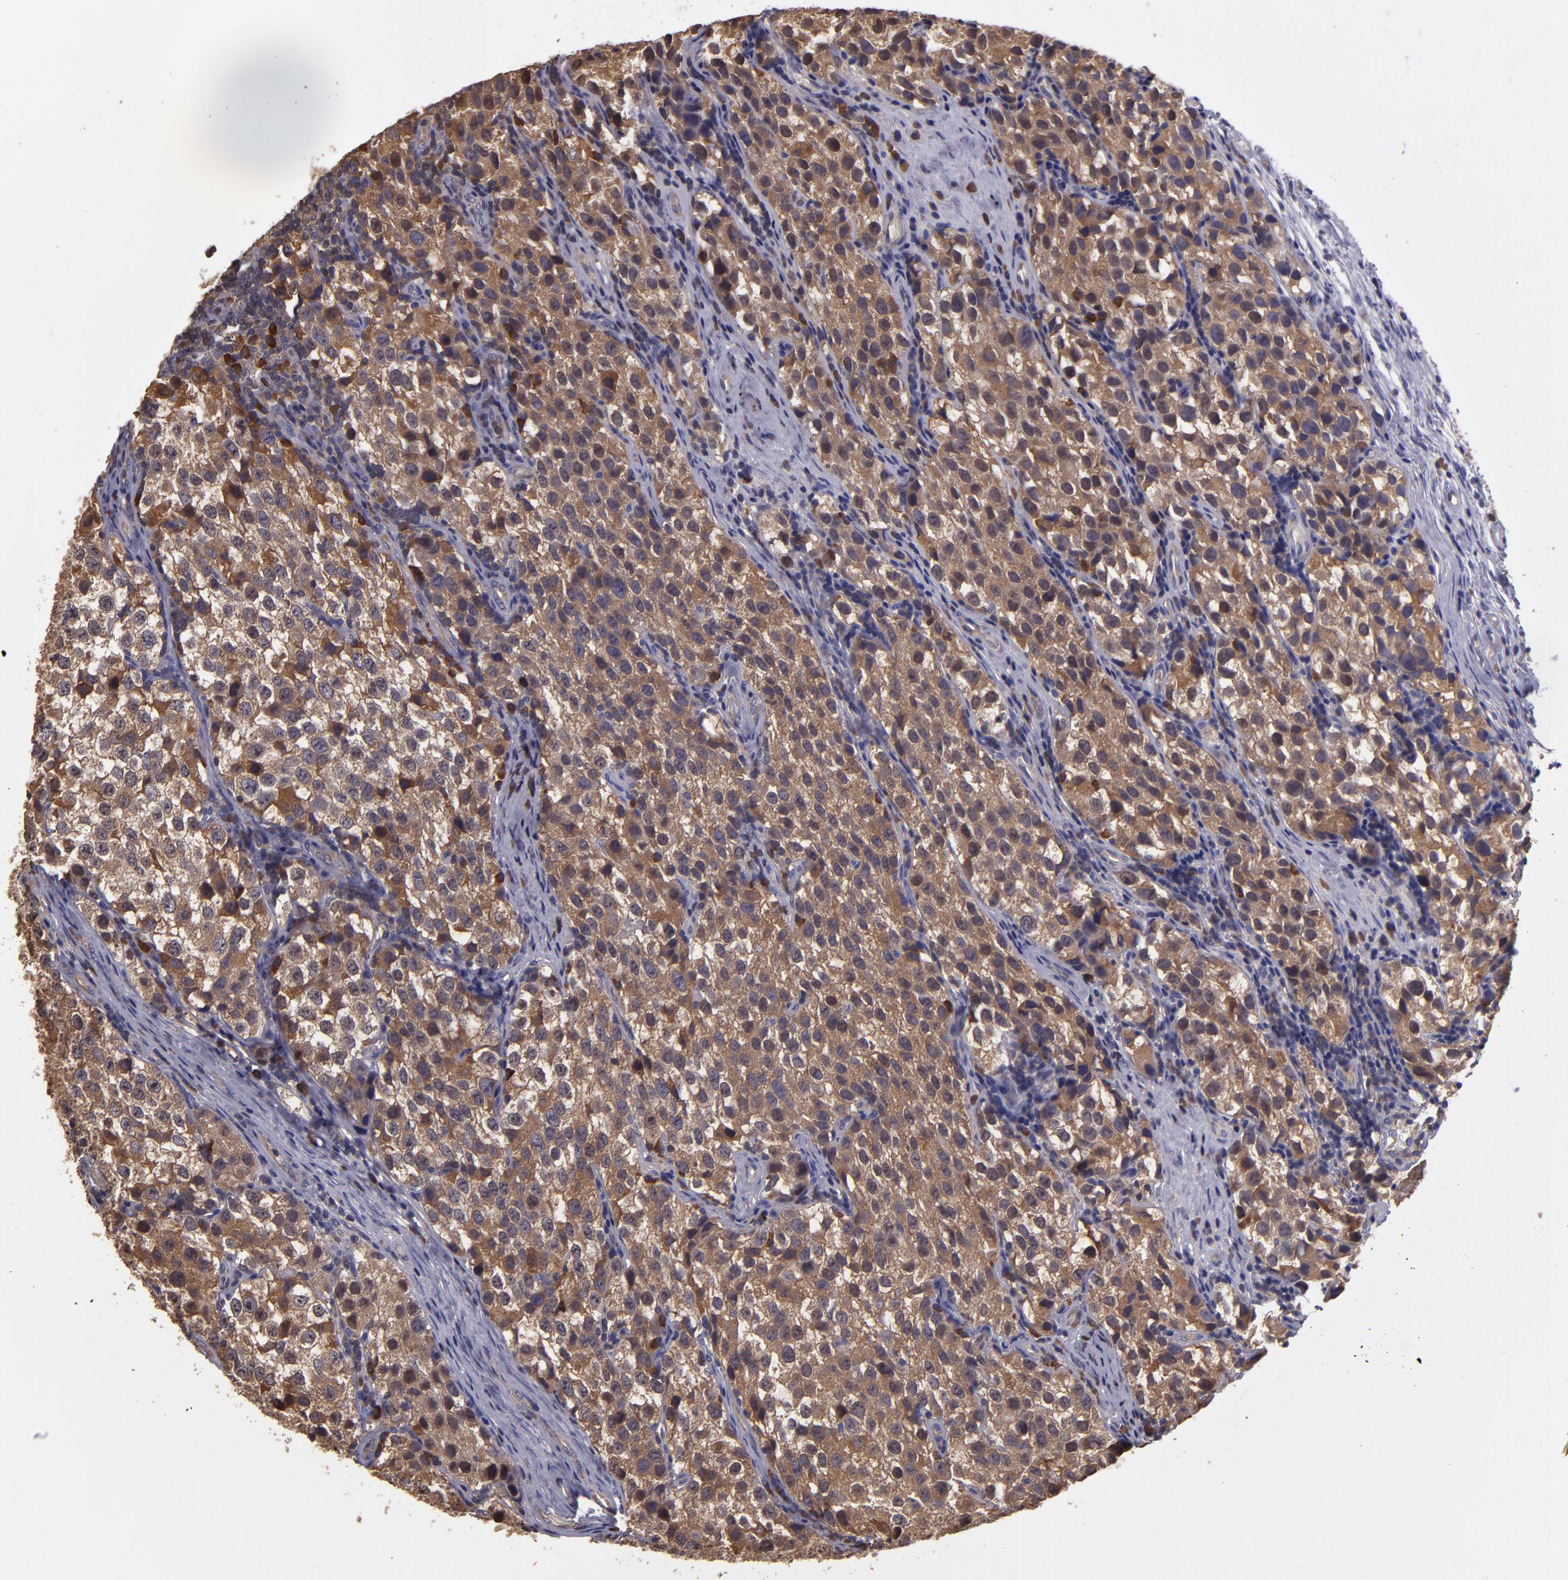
{"staining": {"intensity": "moderate", "quantity": ">75%", "location": "cytoplasmic/membranous,nuclear"}, "tissue": "testis cancer", "cell_type": "Tumor cells", "image_type": "cancer", "snomed": [{"axis": "morphology", "description": "Seminoma, NOS"}, {"axis": "topography", "description": "Testis"}], "caption": "Protein staining of testis seminoma tissue demonstrates moderate cytoplasmic/membranous and nuclear expression in approximately >75% of tumor cells.", "gene": "CARS1", "patient": {"sex": "male", "age": 39}}